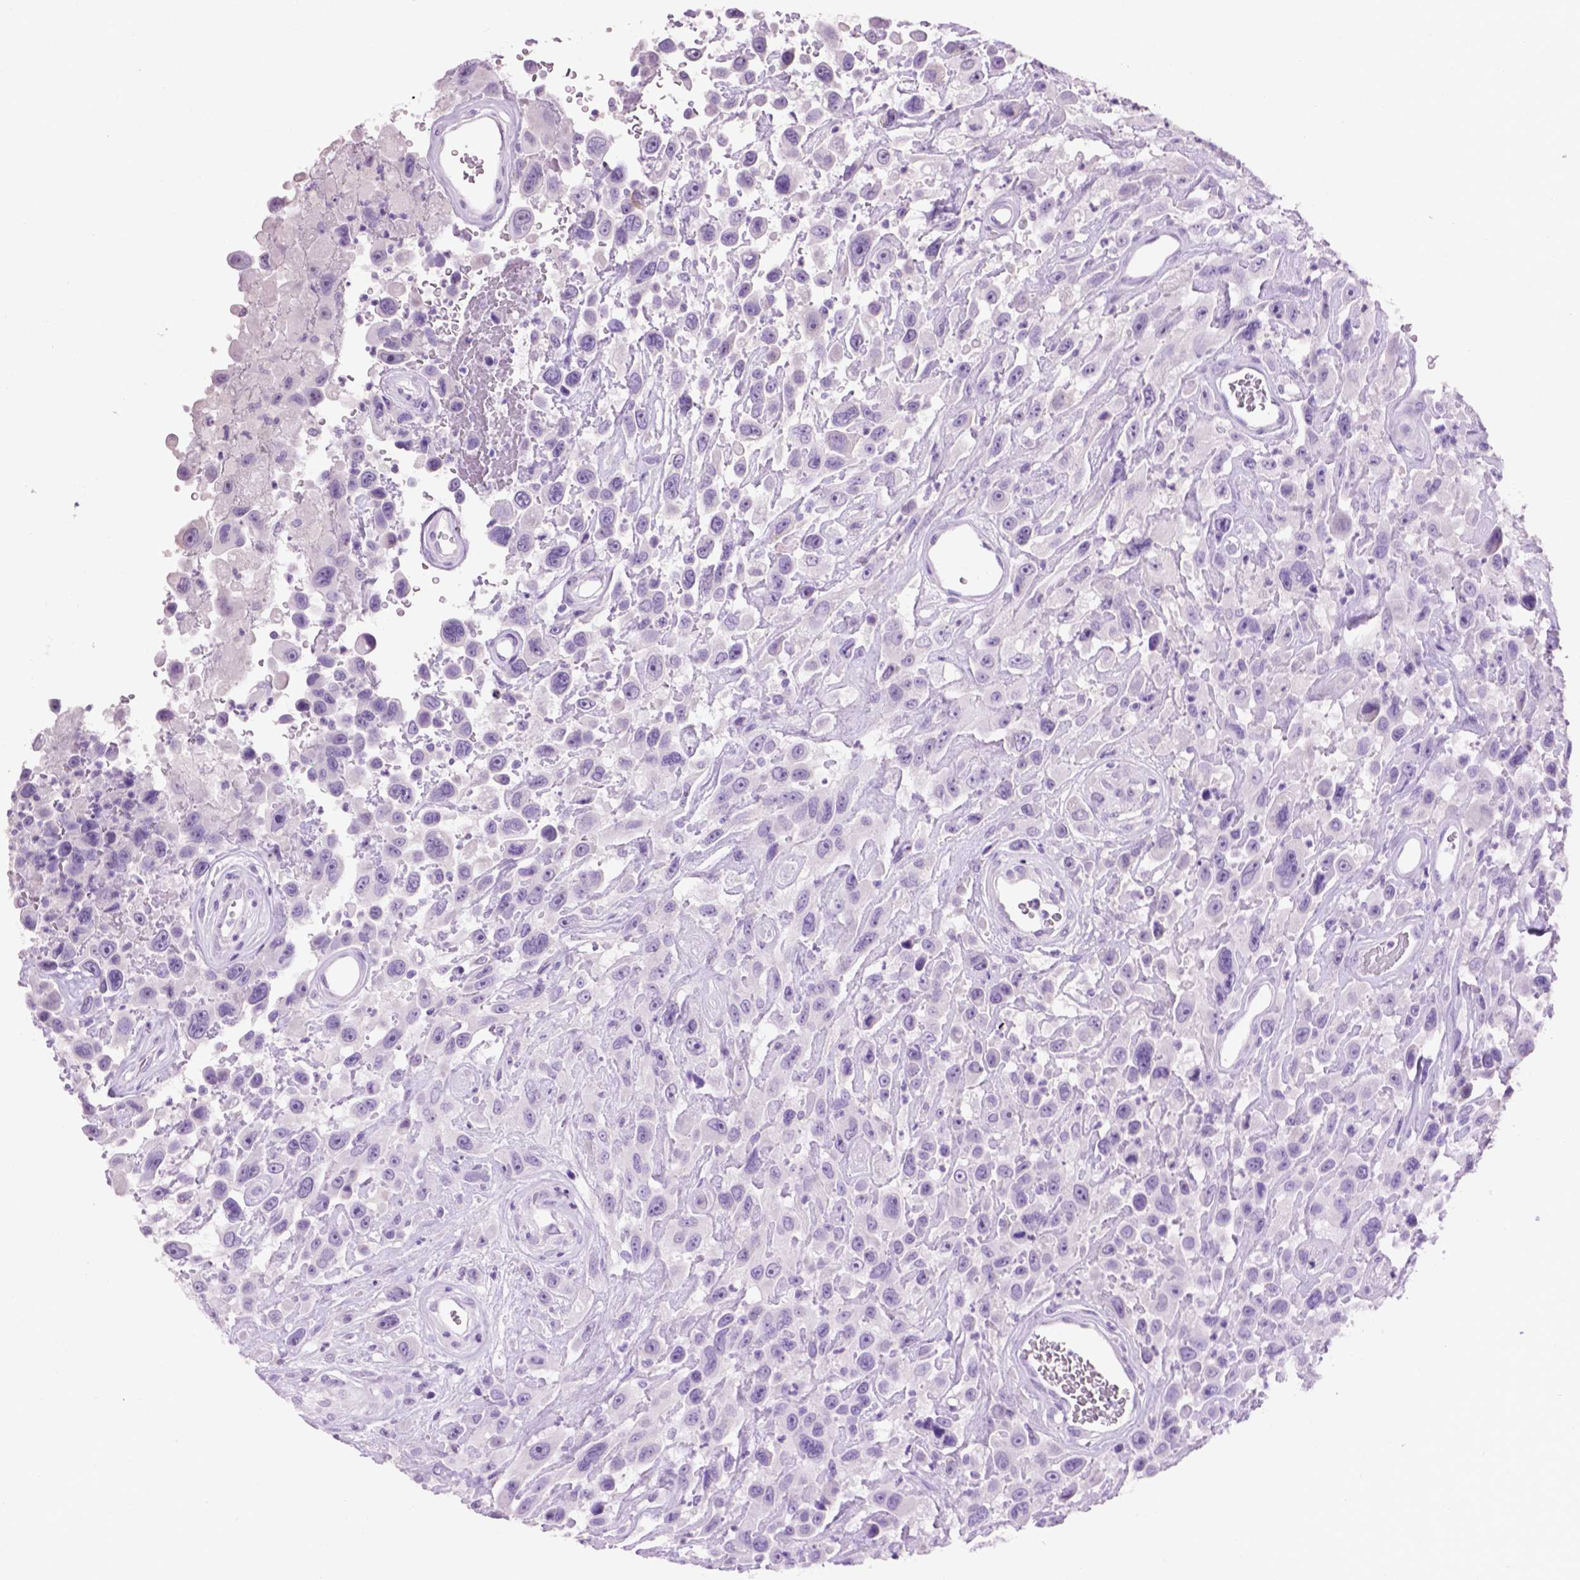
{"staining": {"intensity": "negative", "quantity": "none", "location": "none"}, "tissue": "urothelial cancer", "cell_type": "Tumor cells", "image_type": "cancer", "snomed": [{"axis": "morphology", "description": "Urothelial carcinoma, High grade"}, {"axis": "topography", "description": "Urinary bladder"}], "caption": "Image shows no significant protein staining in tumor cells of urothelial cancer.", "gene": "CRYBA4", "patient": {"sex": "male", "age": 53}}